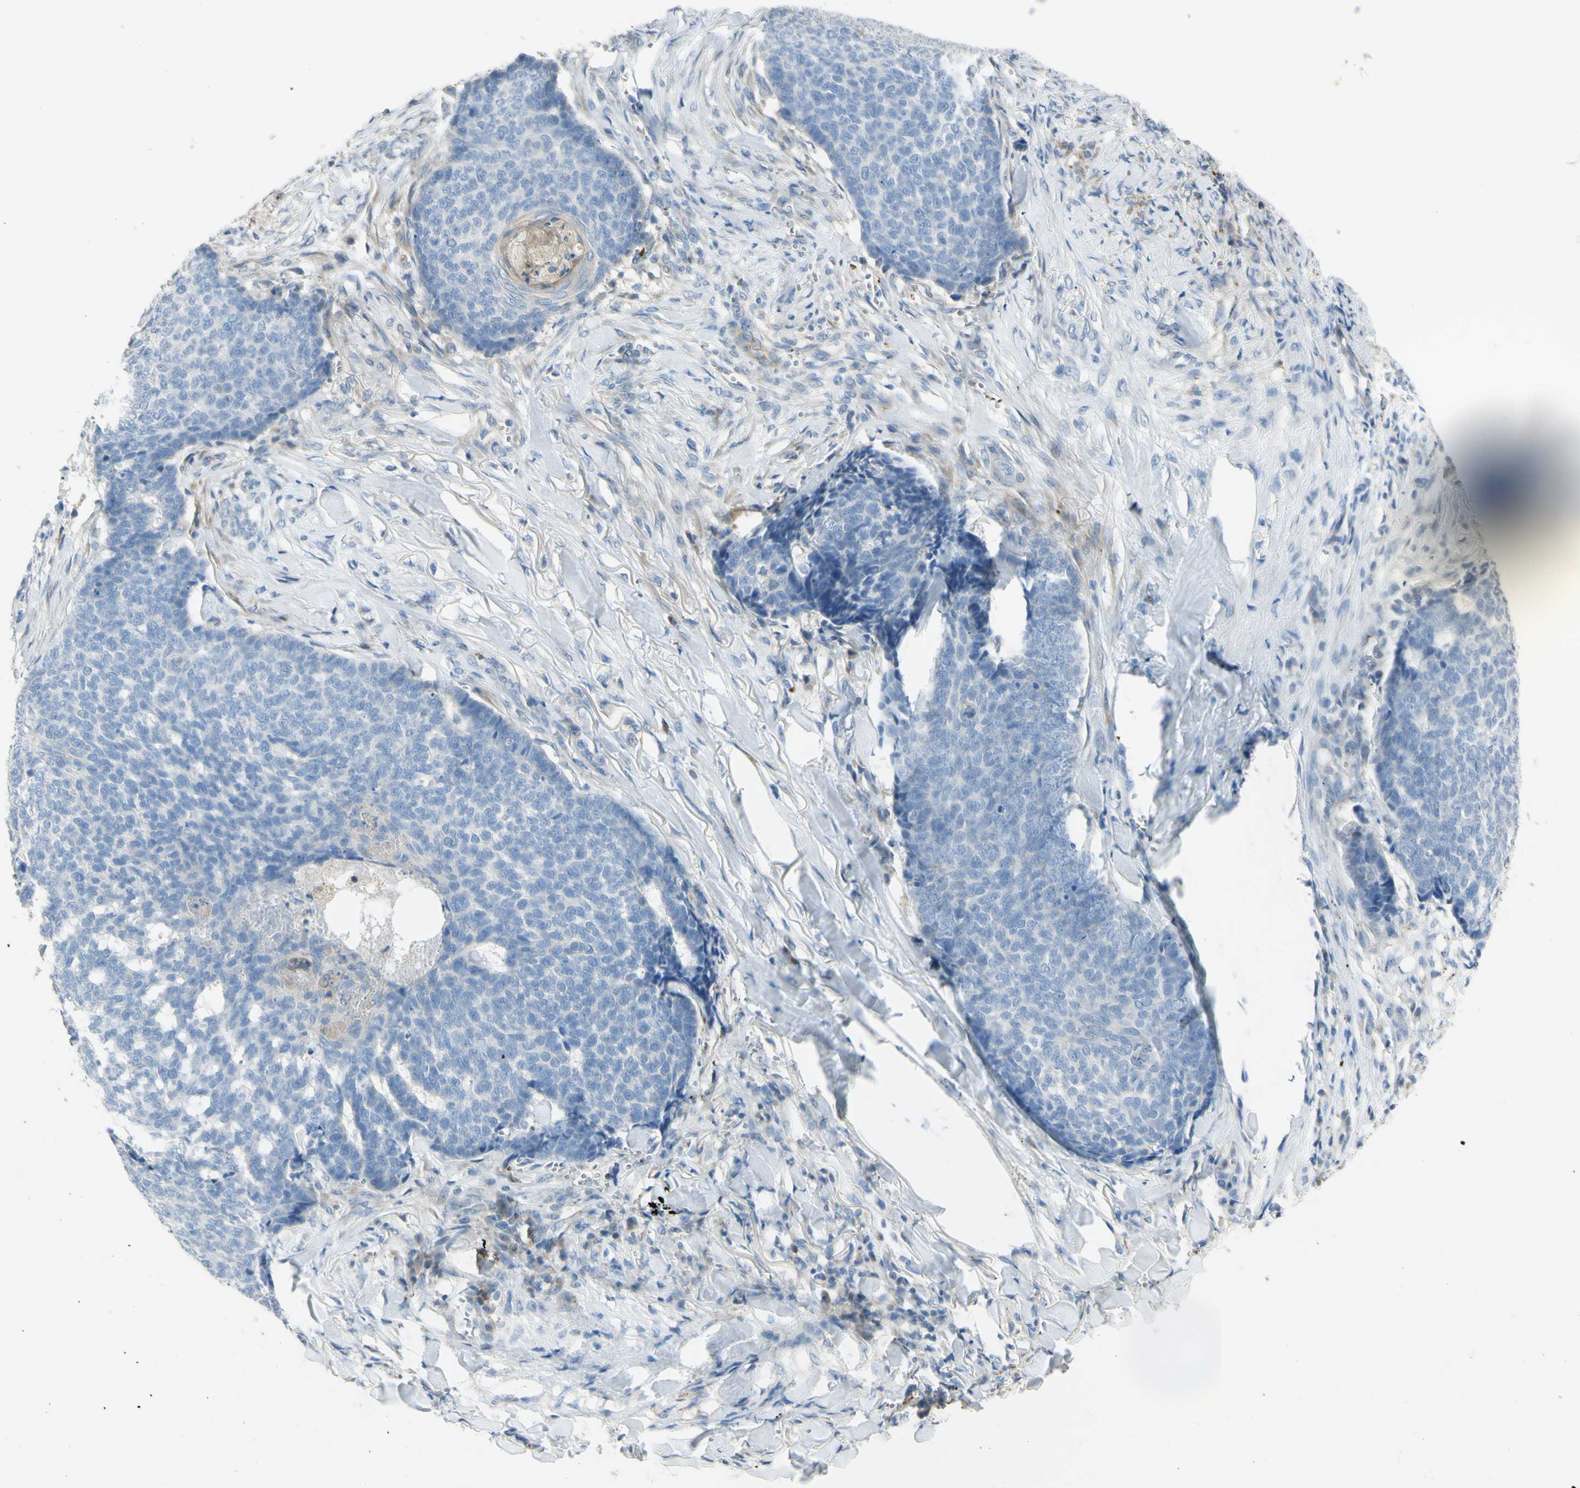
{"staining": {"intensity": "negative", "quantity": "none", "location": "none"}, "tissue": "skin cancer", "cell_type": "Tumor cells", "image_type": "cancer", "snomed": [{"axis": "morphology", "description": "Basal cell carcinoma"}, {"axis": "topography", "description": "Skin"}], "caption": "High magnification brightfield microscopy of skin cancer stained with DAB (brown) and counterstained with hematoxylin (blue): tumor cells show no significant positivity. The staining is performed using DAB brown chromogen with nuclei counter-stained in using hematoxylin.", "gene": "GAN", "patient": {"sex": "male", "age": 84}}